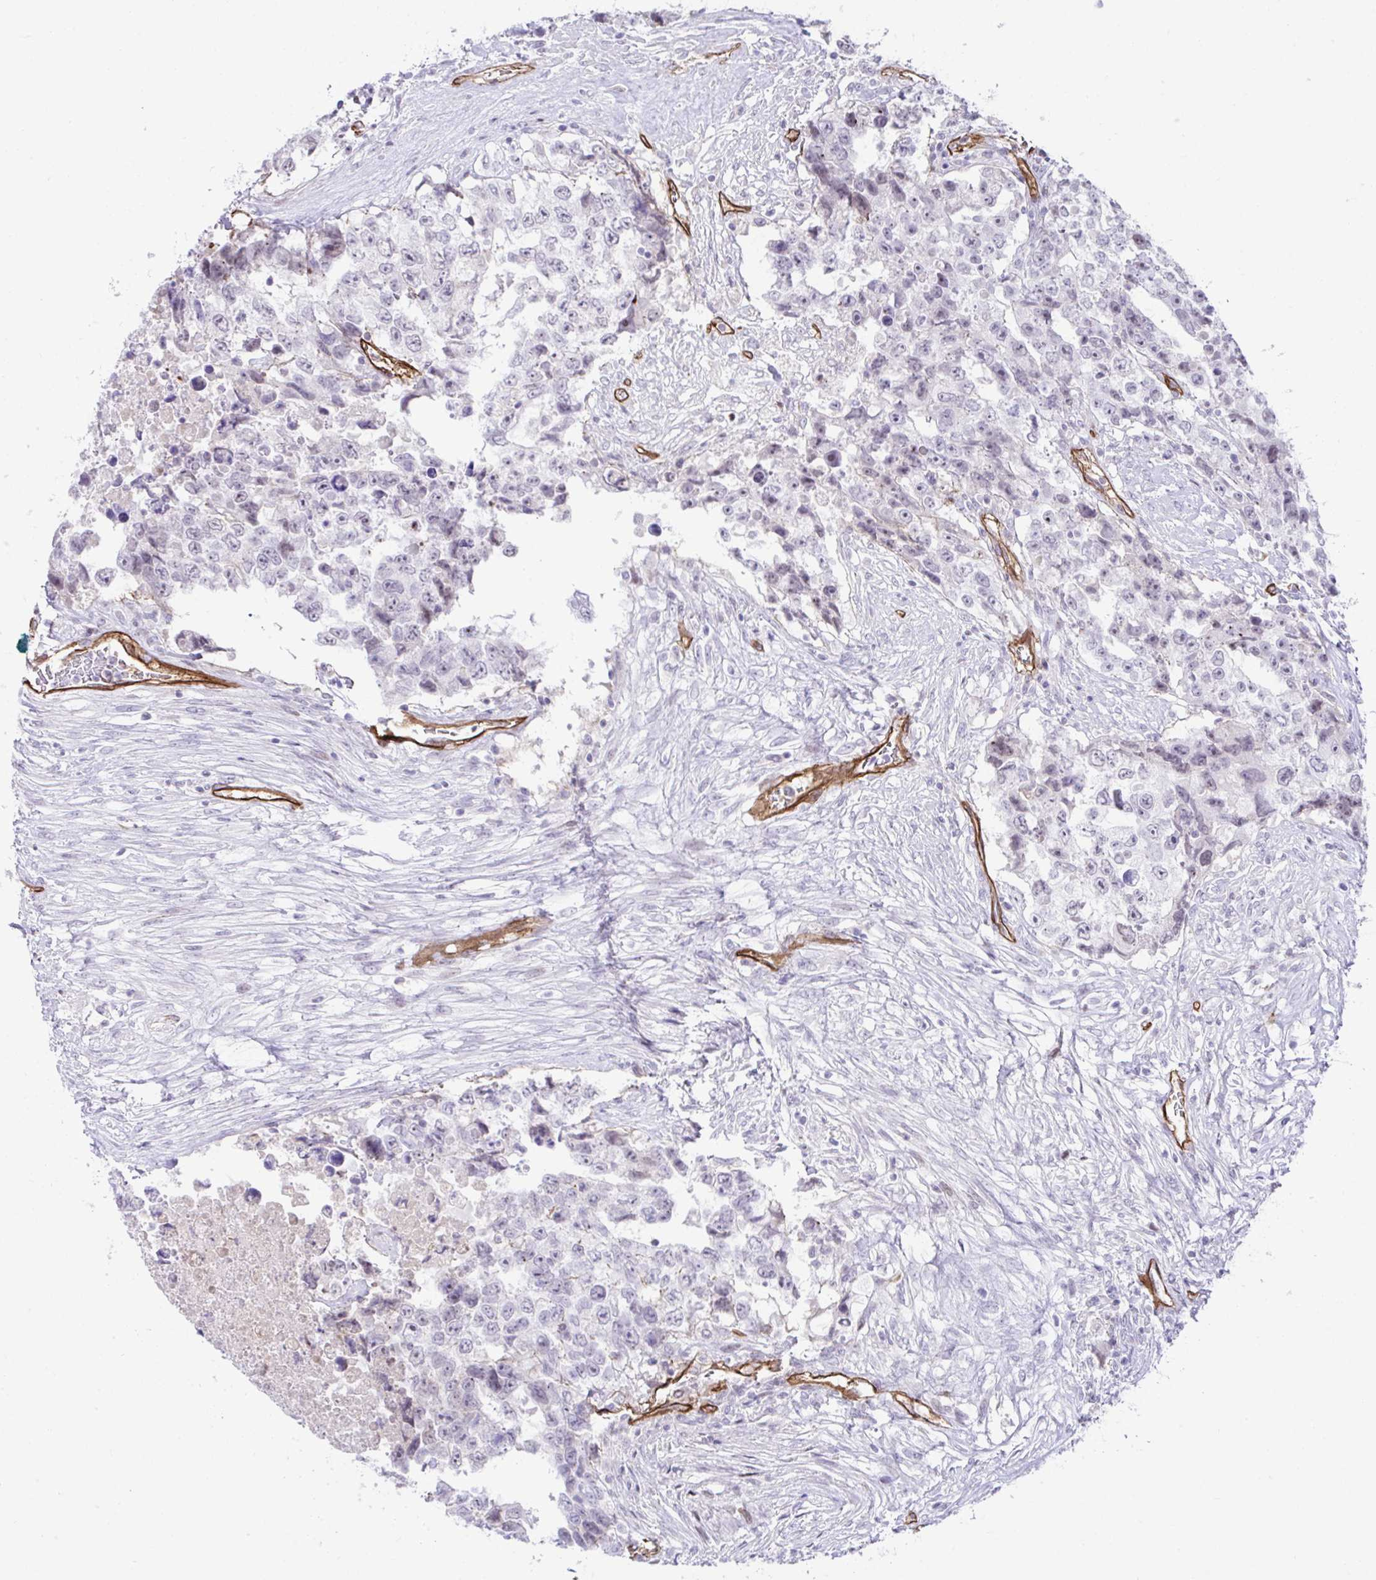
{"staining": {"intensity": "negative", "quantity": "none", "location": "none"}, "tissue": "testis cancer", "cell_type": "Tumor cells", "image_type": "cancer", "snomed": [{"axis": "morphology", "description": "Carcinoma, Embryonal, NOS"}, {"axis": "topography", "description": "Testis"}], "caption": "IHC of human testis cancer reveals no staining in tumor cells.", "gene": "FBXO34", "patient": {"sex": "male", "age": 24}}